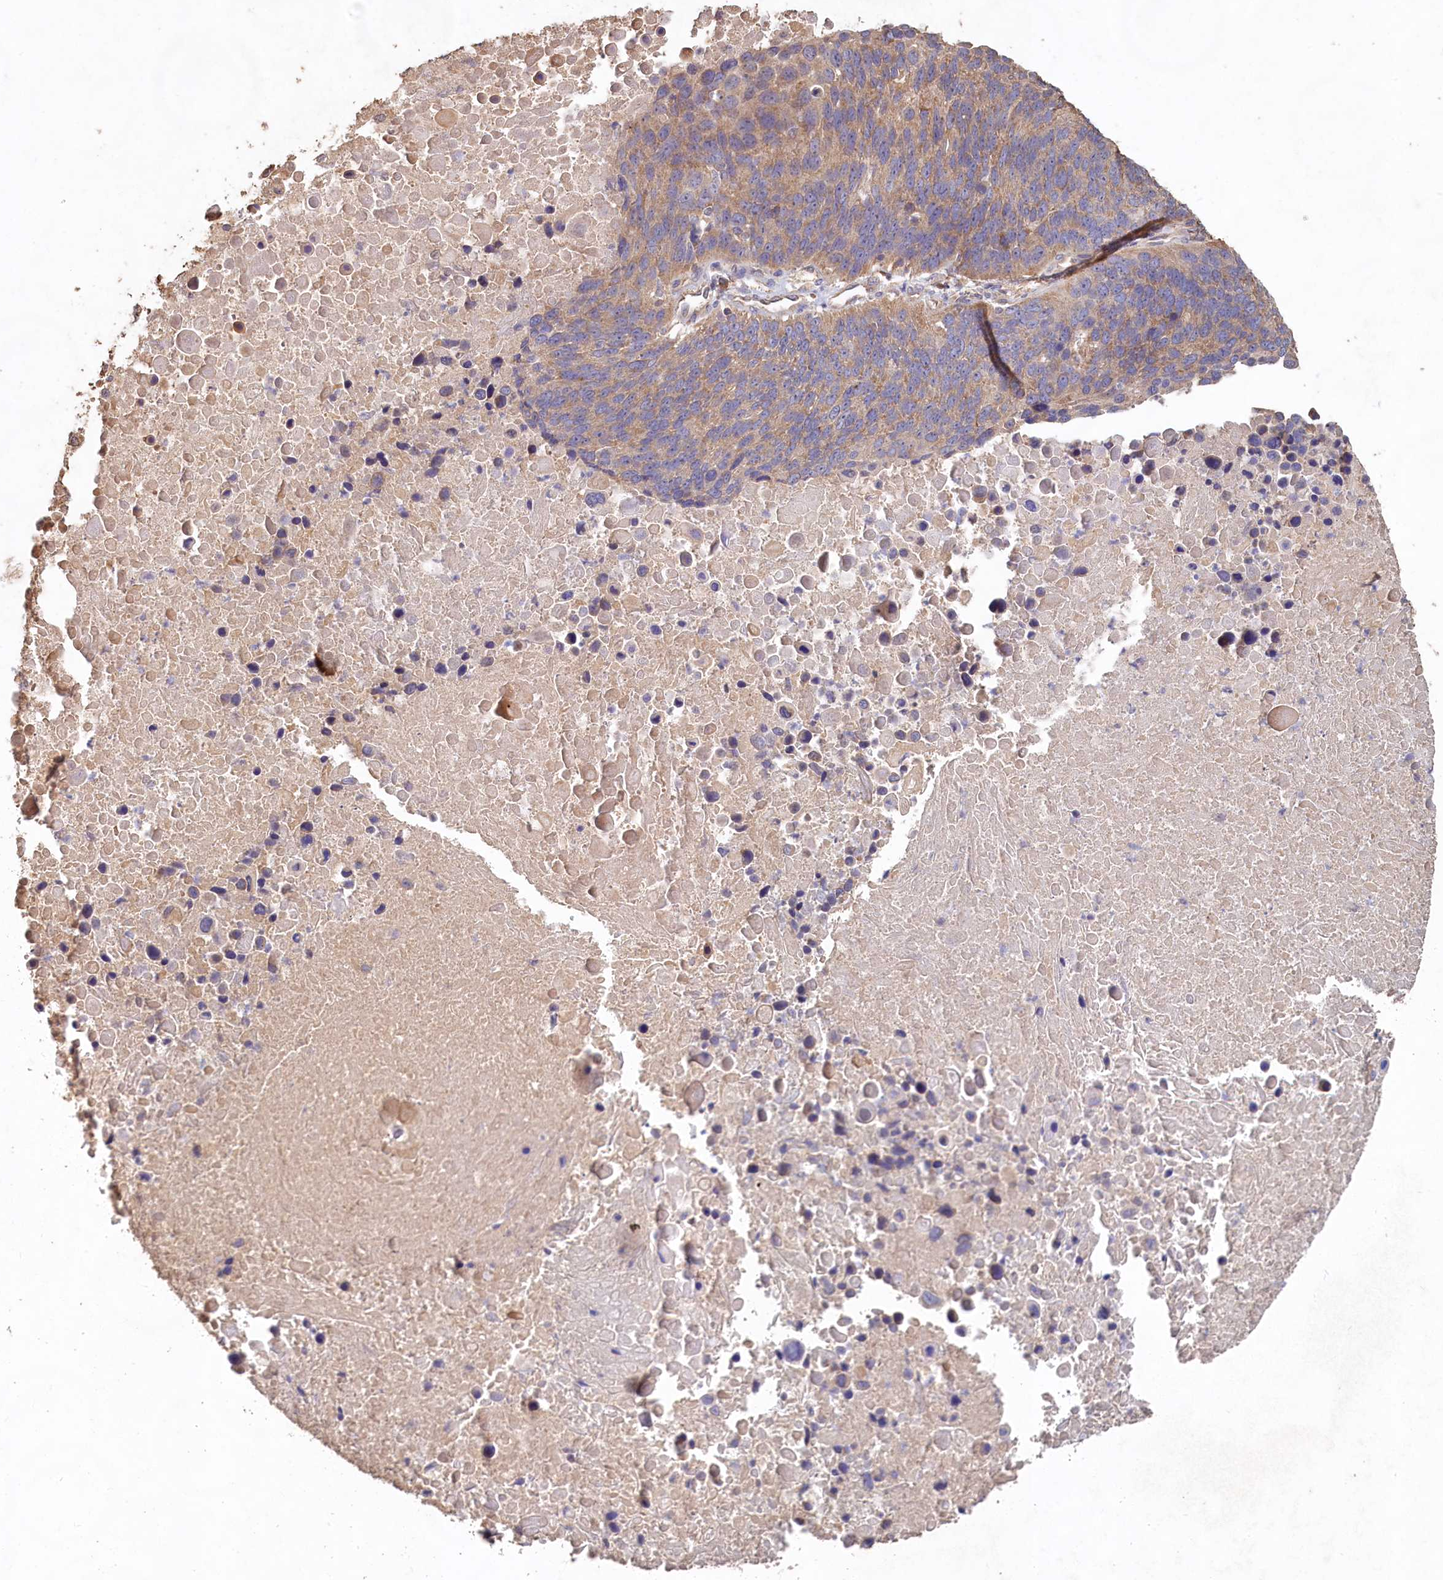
{"staining": {"intensity": "weak", "quantity": "25%-75%", "location": "cytoplasmic/membranous"}, "tissue": "lung cancer", "cell_type": "Tumor cells", "image_type": "cancer", "snomed": [{"axis": "morphology", "description": "Normal tissue, NOS"}, {"axis": "morphology", "description": "Squamous cell carcinoma, NOS"}, {"axis": "topography", "description": "Lymph node"}, {"axis": "topography", "description": "Lung"}], "caption": "Protein expression by immunohistochemistry reveals weak cytoplasmic/membranous expression in about 25%-75% of tumor cells in lung cancer (squamous cell carcinoma). (IHC, brightfield microscopy, high magnification).", "gene": "FUNDC1", "patient": {"sex": "male", "age": 66}}